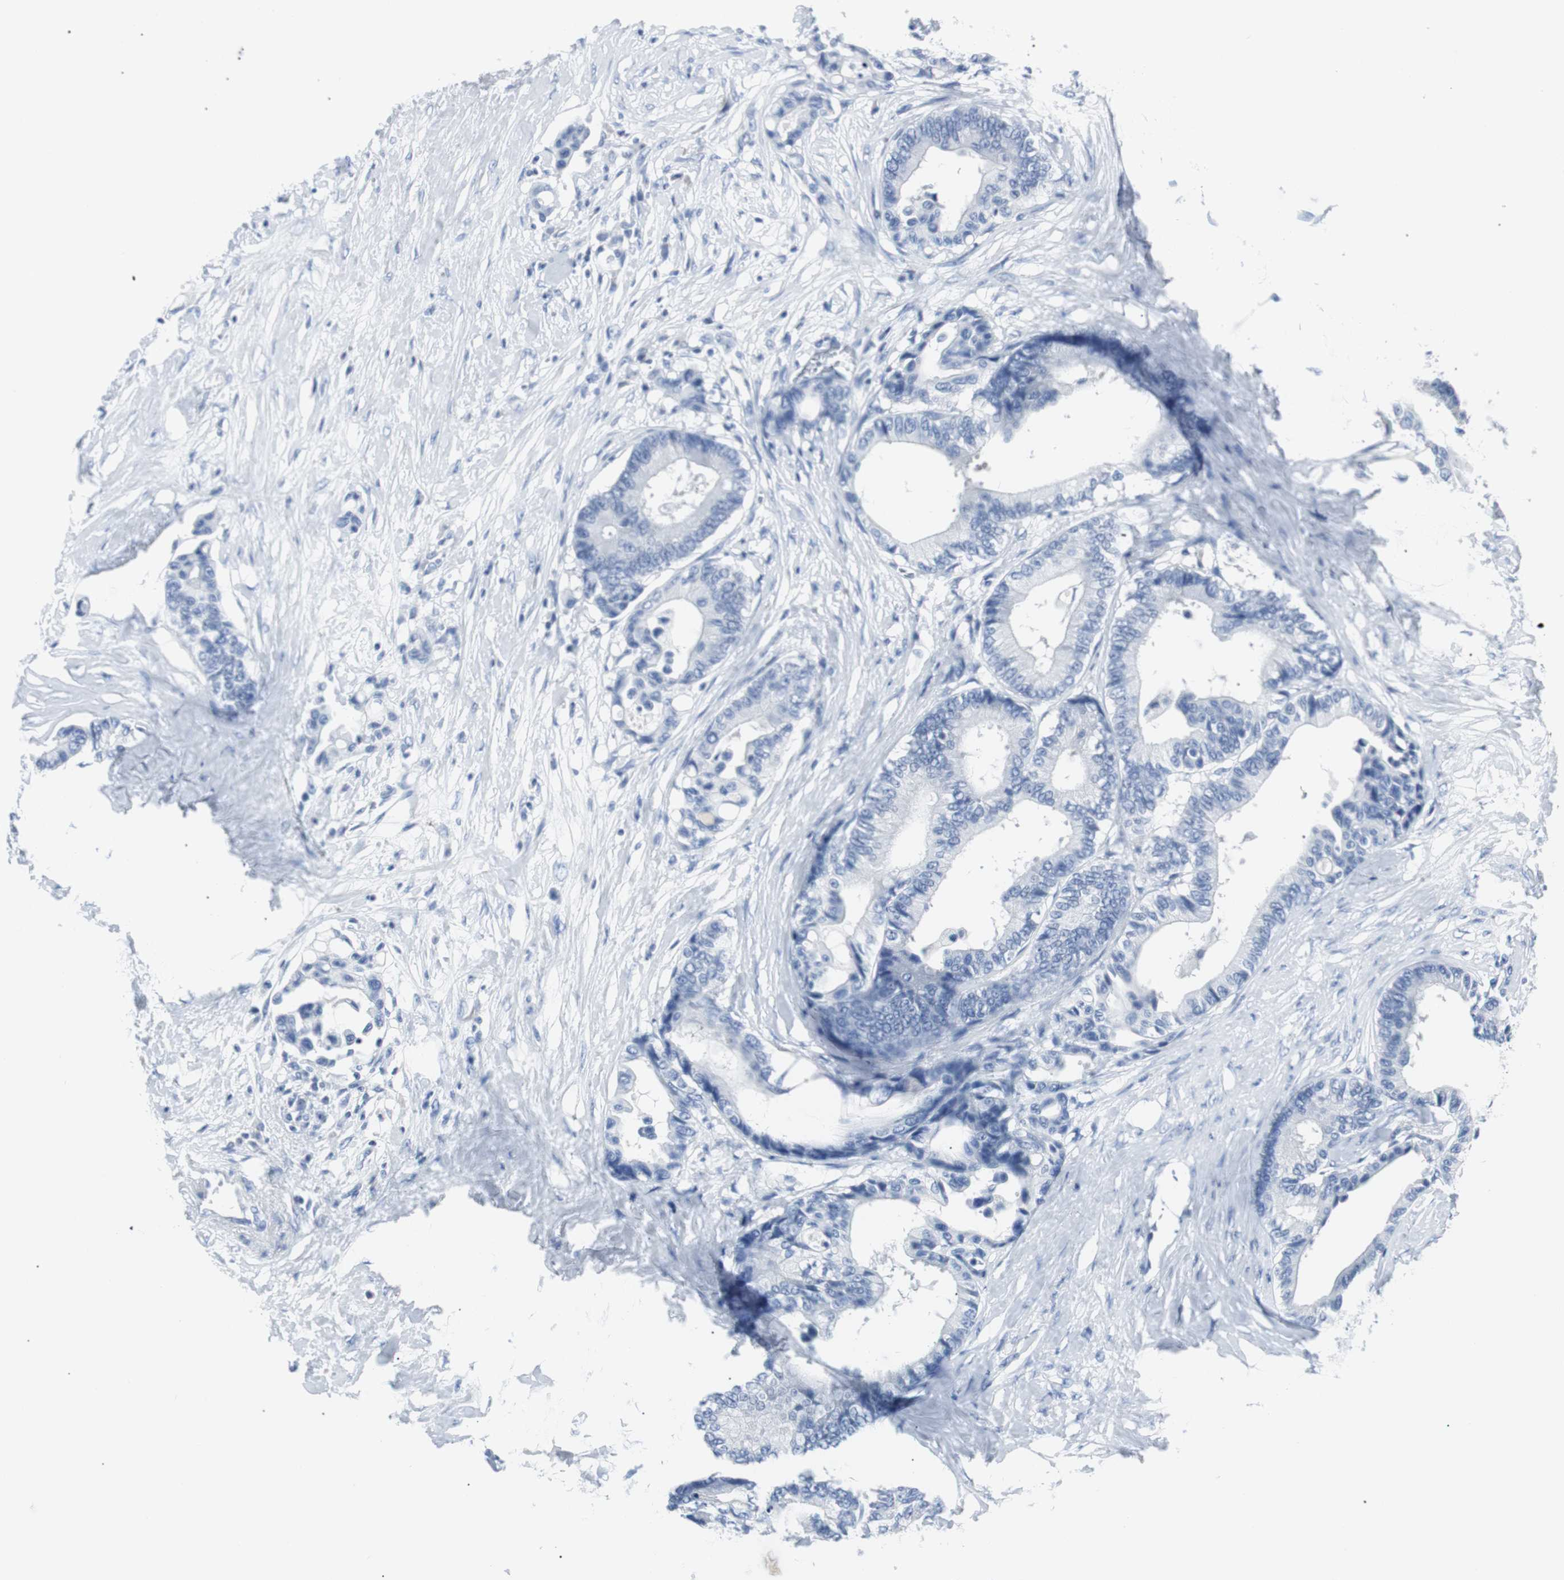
{"staining": {"intensity": "negative", "quantity": "none", "location": "none"}, "tissue": "colorectal cancer", "cell_type": "Tumor cells", "image_type": "cancer", "snomed": [{"axis": "morphology", "description": "Normal tissue, NOS"}, {"axis": "morphology", "description": "Adenocarcinoma, NOS"}, {"axis": "topography", "description": "Colon"}], "caption": "This photomicrograph is of colorectal cancer stained with immunohistochemistry (IHC) to label a protein in brown with the nuclei are counter-stained blue. There is no staining in tumor cells.", "gene": "GAP43", "patient": {"sex": "male", "age": 82}}